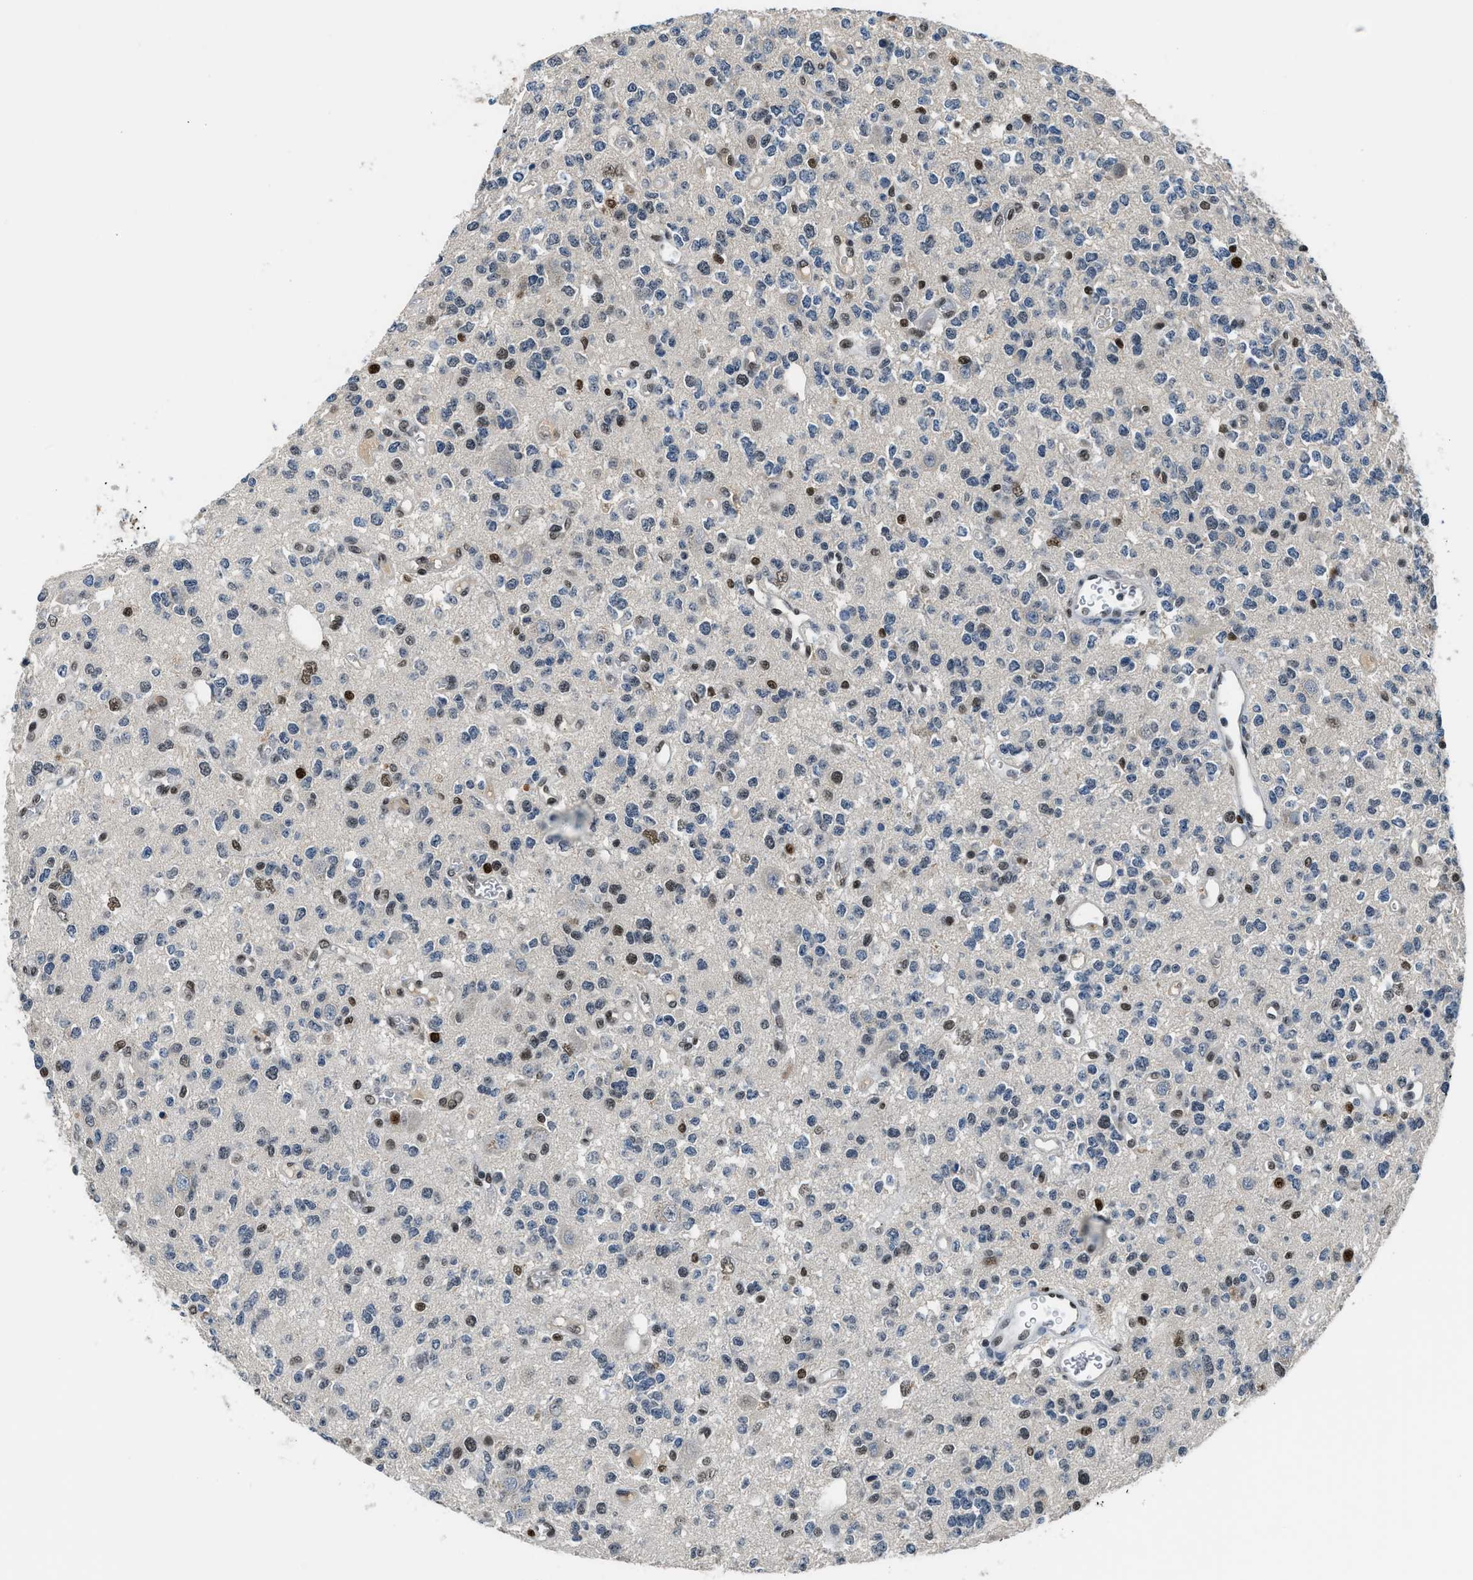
{"staining": {"intensity": "moderate", "quantity": "<25%", "location": "nuclear"}, "tissue": "glioma", "cell_type": "Tumor cells", "image_type": "cancer", "snomed": [{"axis": "morphology", "description": "Glioma, malignant, Low grade"}, {"axis": "topography", "description": "Brain"}], "caption": "Malignant glioma (low-grade) was stained to show a protein in brown. There is low levels of moderate nuclear positivity in about <25% of tumor cells.", "gene": "ALX1", "patient": {"sex": "male", "age": 38}}